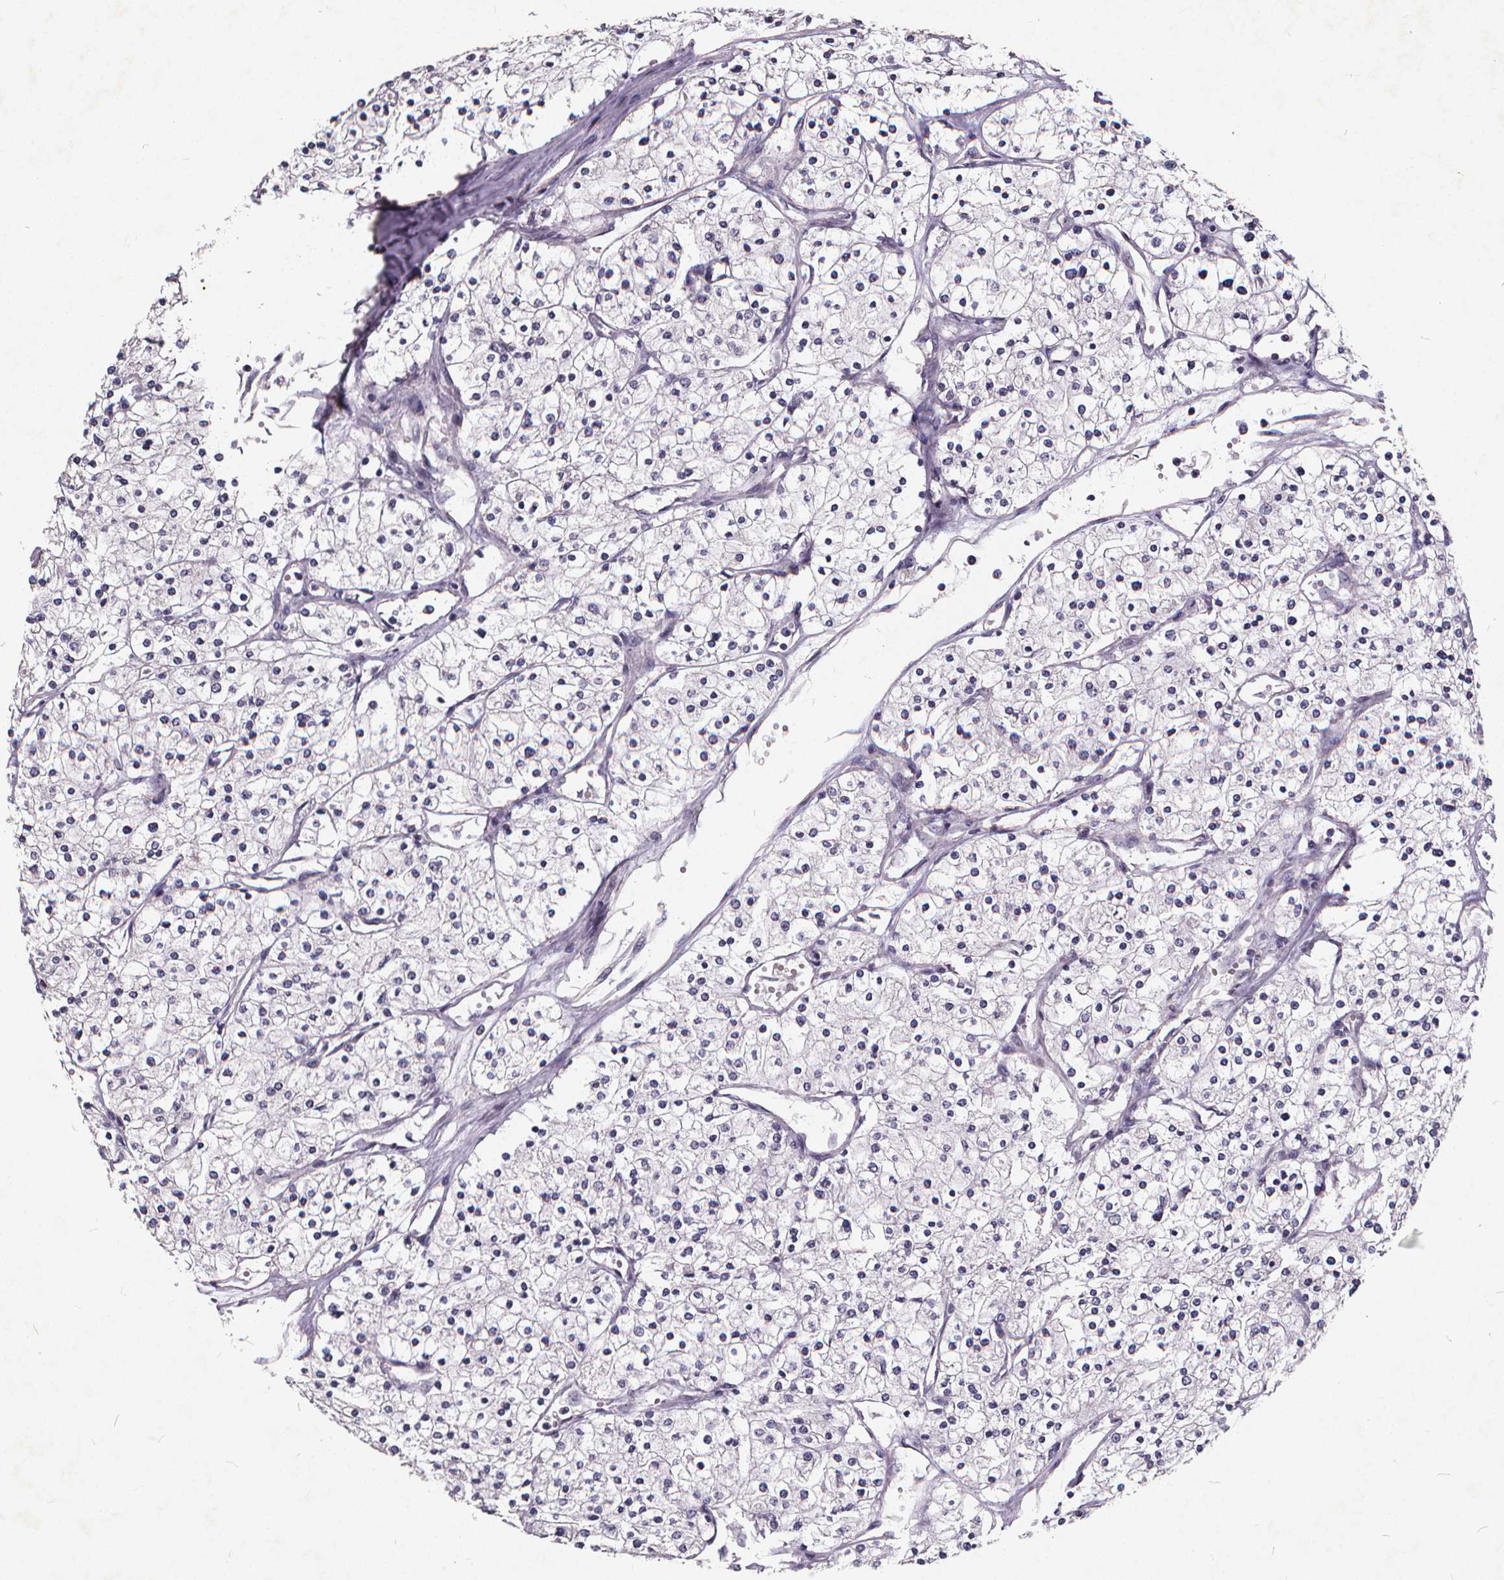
{"staining": {"intensity": "negative", "quantity": "none", "location": "none"}, "tissue": "renal cancer", "cell_type": "Tumor cells", "image_type": "cancer", "snomed": [{"axis": "morphology", "description": "Adenocarcinoma, NOS"}, {"axis": "topography", "description": "Kidney"}], "caption": "Photomicrograph shows no protein expression in tumor cells of renal cancer (adenocarcinoma) tissue. (Stains: DAB (3,3'-diaminobenzidine) immunohistochemistry with hematoxylin counter stain, Microscopy: brightfield microscopy at high magnification).", "gene": "TSPAN14", "patient": {"sex": "male", "age": 80}}